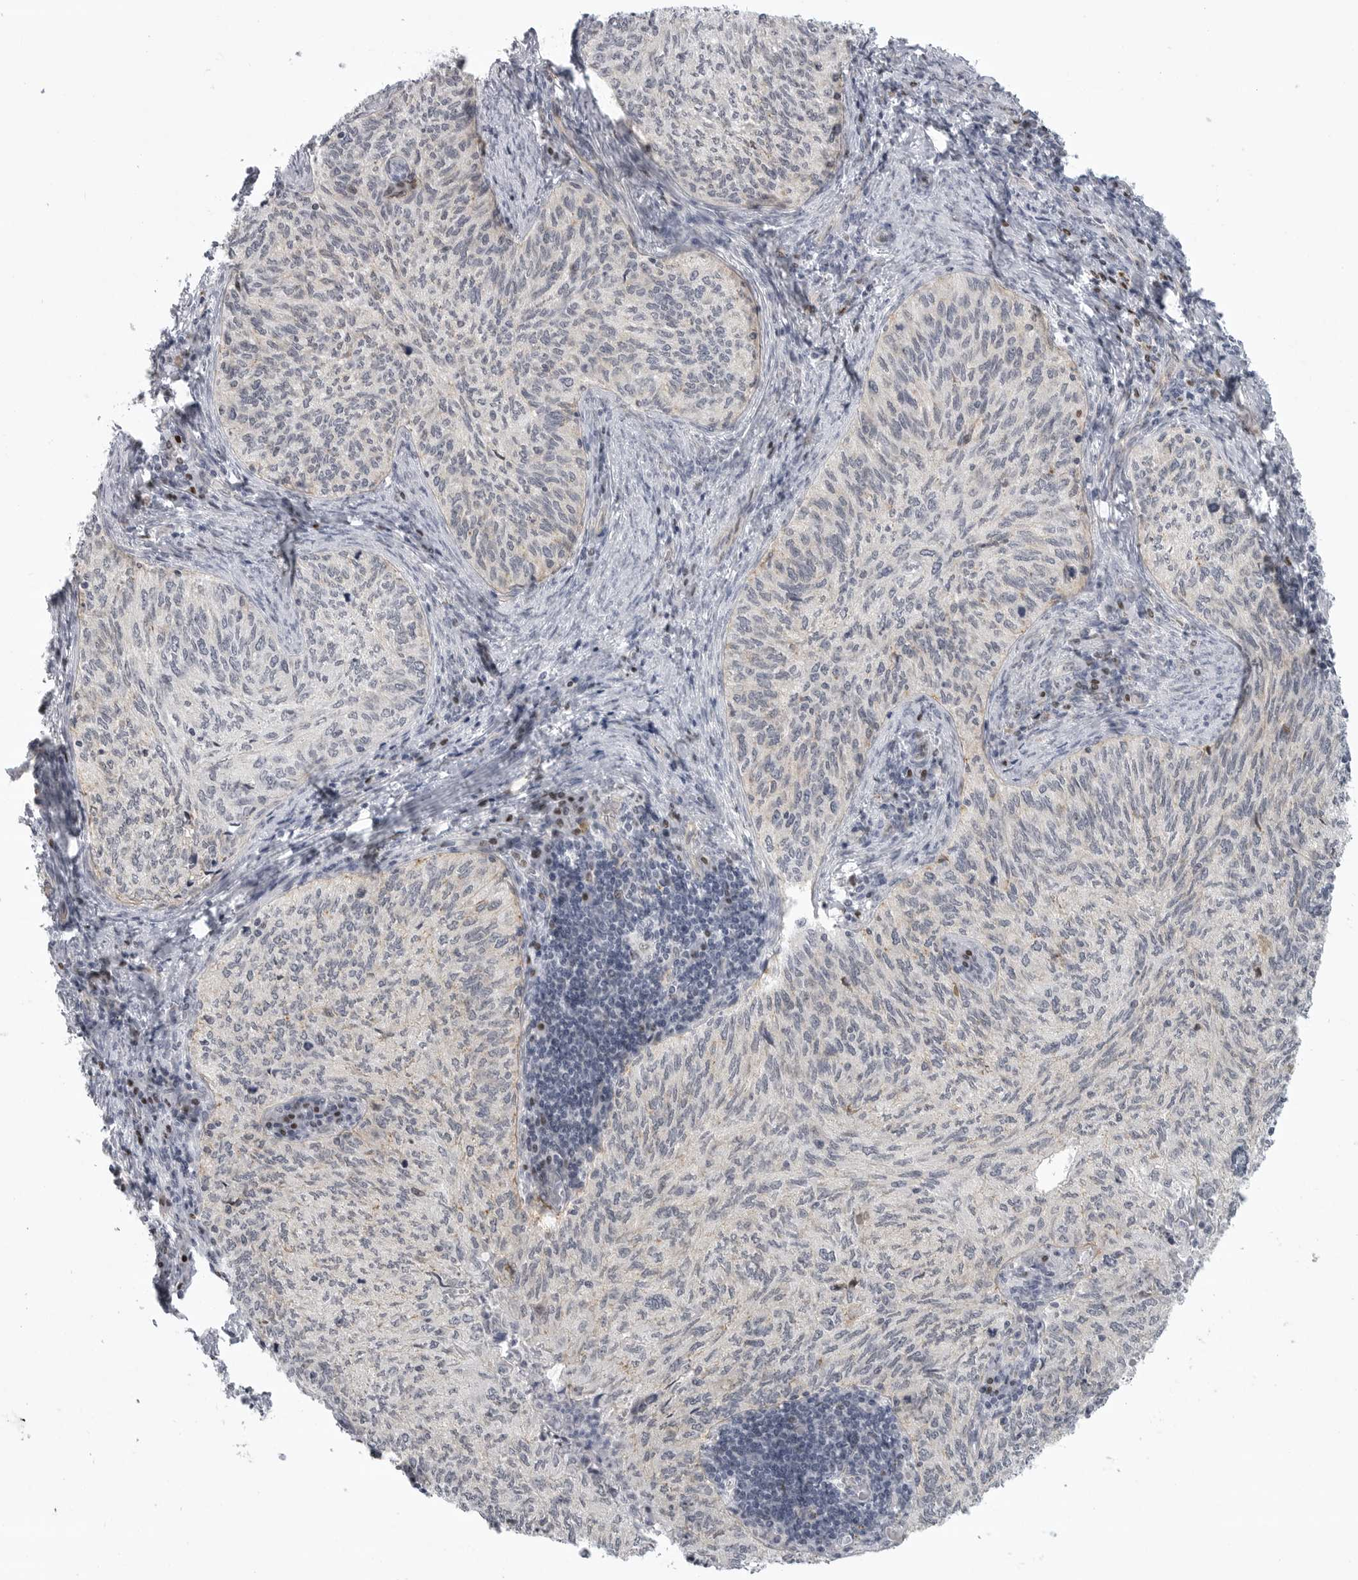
{"staining": {"intensity": "negative", "quantity": "none", "location": "none"}, "tissue": "cervical cancer", "cell_type": "Tumor cells", "image_type": "cancer", "snomed": [{"axis": "morphology", "description": "Squamous cell carcinoma, NOS"}, {"axis": "topography", "description": "Cervix"}], "caption": "IHC image of cervical squamous cell carcinoma stained for a protein (brown), which shows no expression in tumor cells. (DAB (3,3'-diaminobenzidine) IHC with hematoxylin counter stain).", "gene": "CEP295NL", "patient": {"sex": "female", "age": 30}}